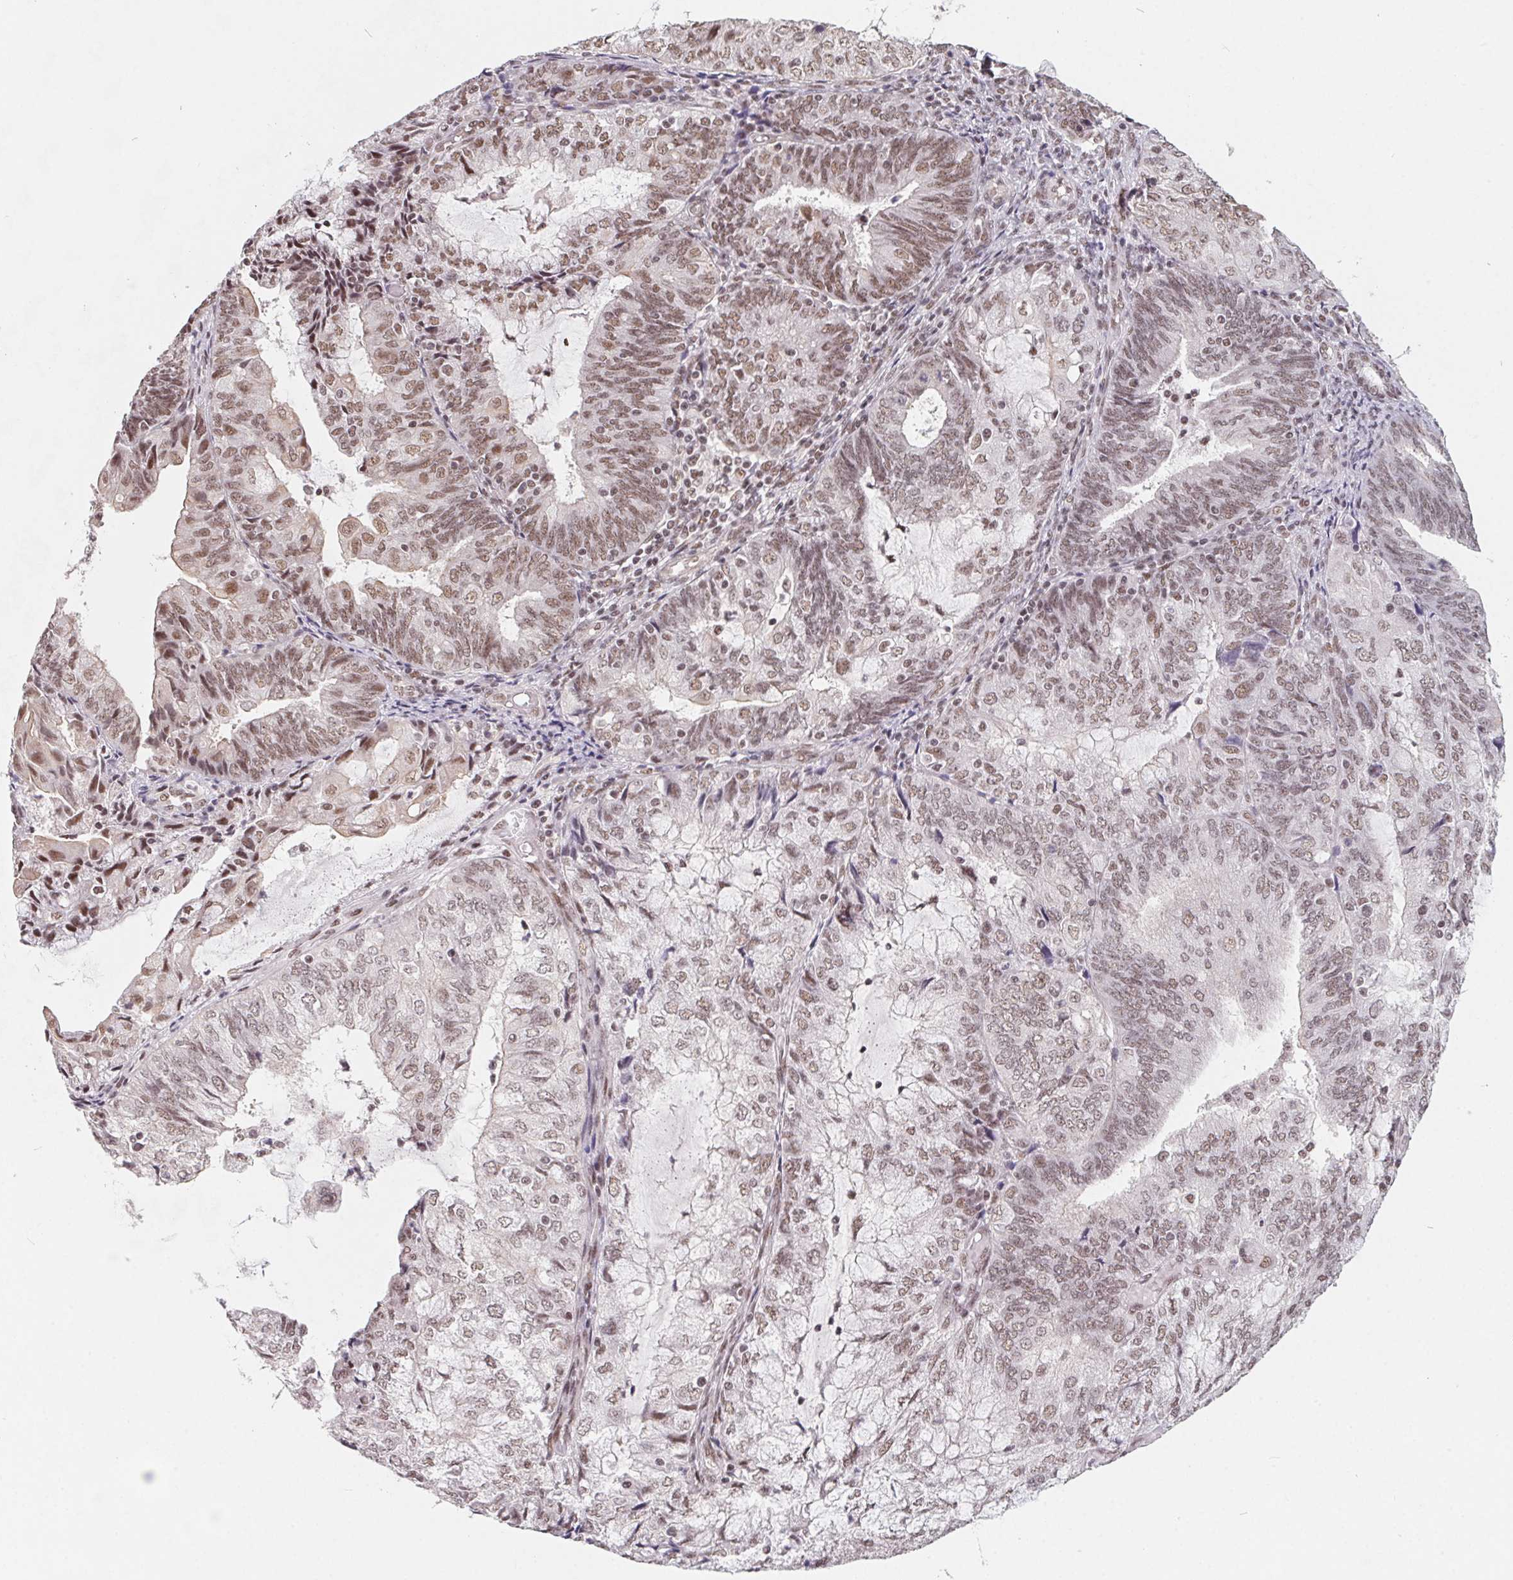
{"staining": {"intensity": "moderate", "quantity": "25%-75%", "location": "nuclear"}, "tissue": "endometrial cancer", "cell_type": "Tumor cells", "image_type": "cancer", "snomed": [{"axis": "morphology", "description": "Adenocarcinoma, NOS"}, {"axis": "topography", "description": "Endometrium"}], "caption": "Adenocarcinoma (endometrial) tissue demonstrates moderate nuclear staining in about 25%-75% of tumor cells, visualized by immunohistochemistry.", "gene": "TCERG1", "patient": {"sex": "female", "age": 81}}